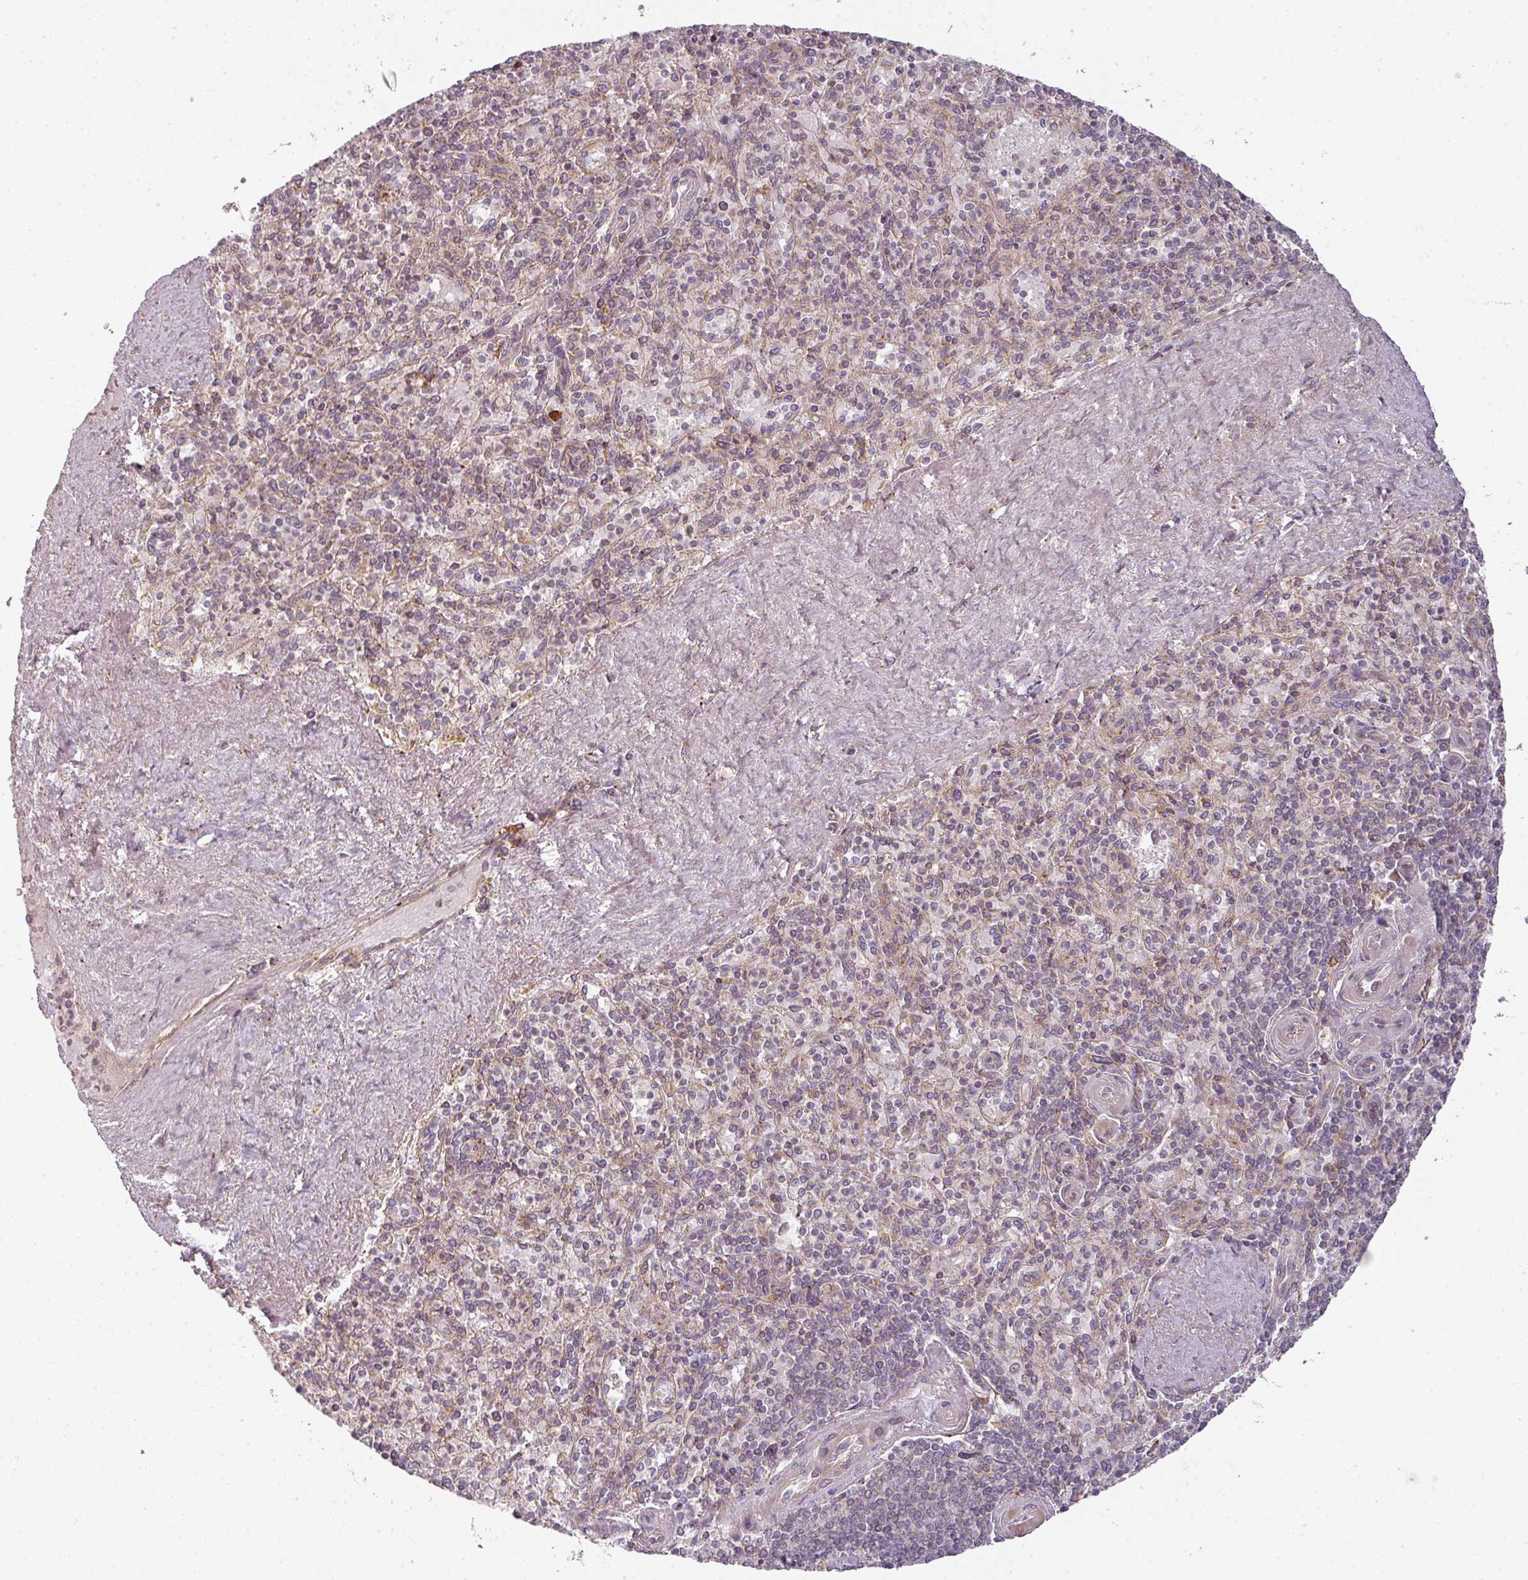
{"staining": {"intensity": "weak", "quantity": "<25%", "location": "cytoplasmic/membranous"}, "tissue": "spleen", "cell_type": "Cells in red pulp", "image_type": "normal", "snomed": [{"axis": "morphology", "description": "Normal tissue, NOS"}, {"axis": "topography", "description": "Spleen"}], "caption": "Immunohistochemical staining of normal spleen displays no significant staining in cells in red pulp. (DAB immunohistochemistry (IHC) with hematoxylin counter stain).", "gene": "CNOT1", "patient": {"sex": "male", "age": 82}}